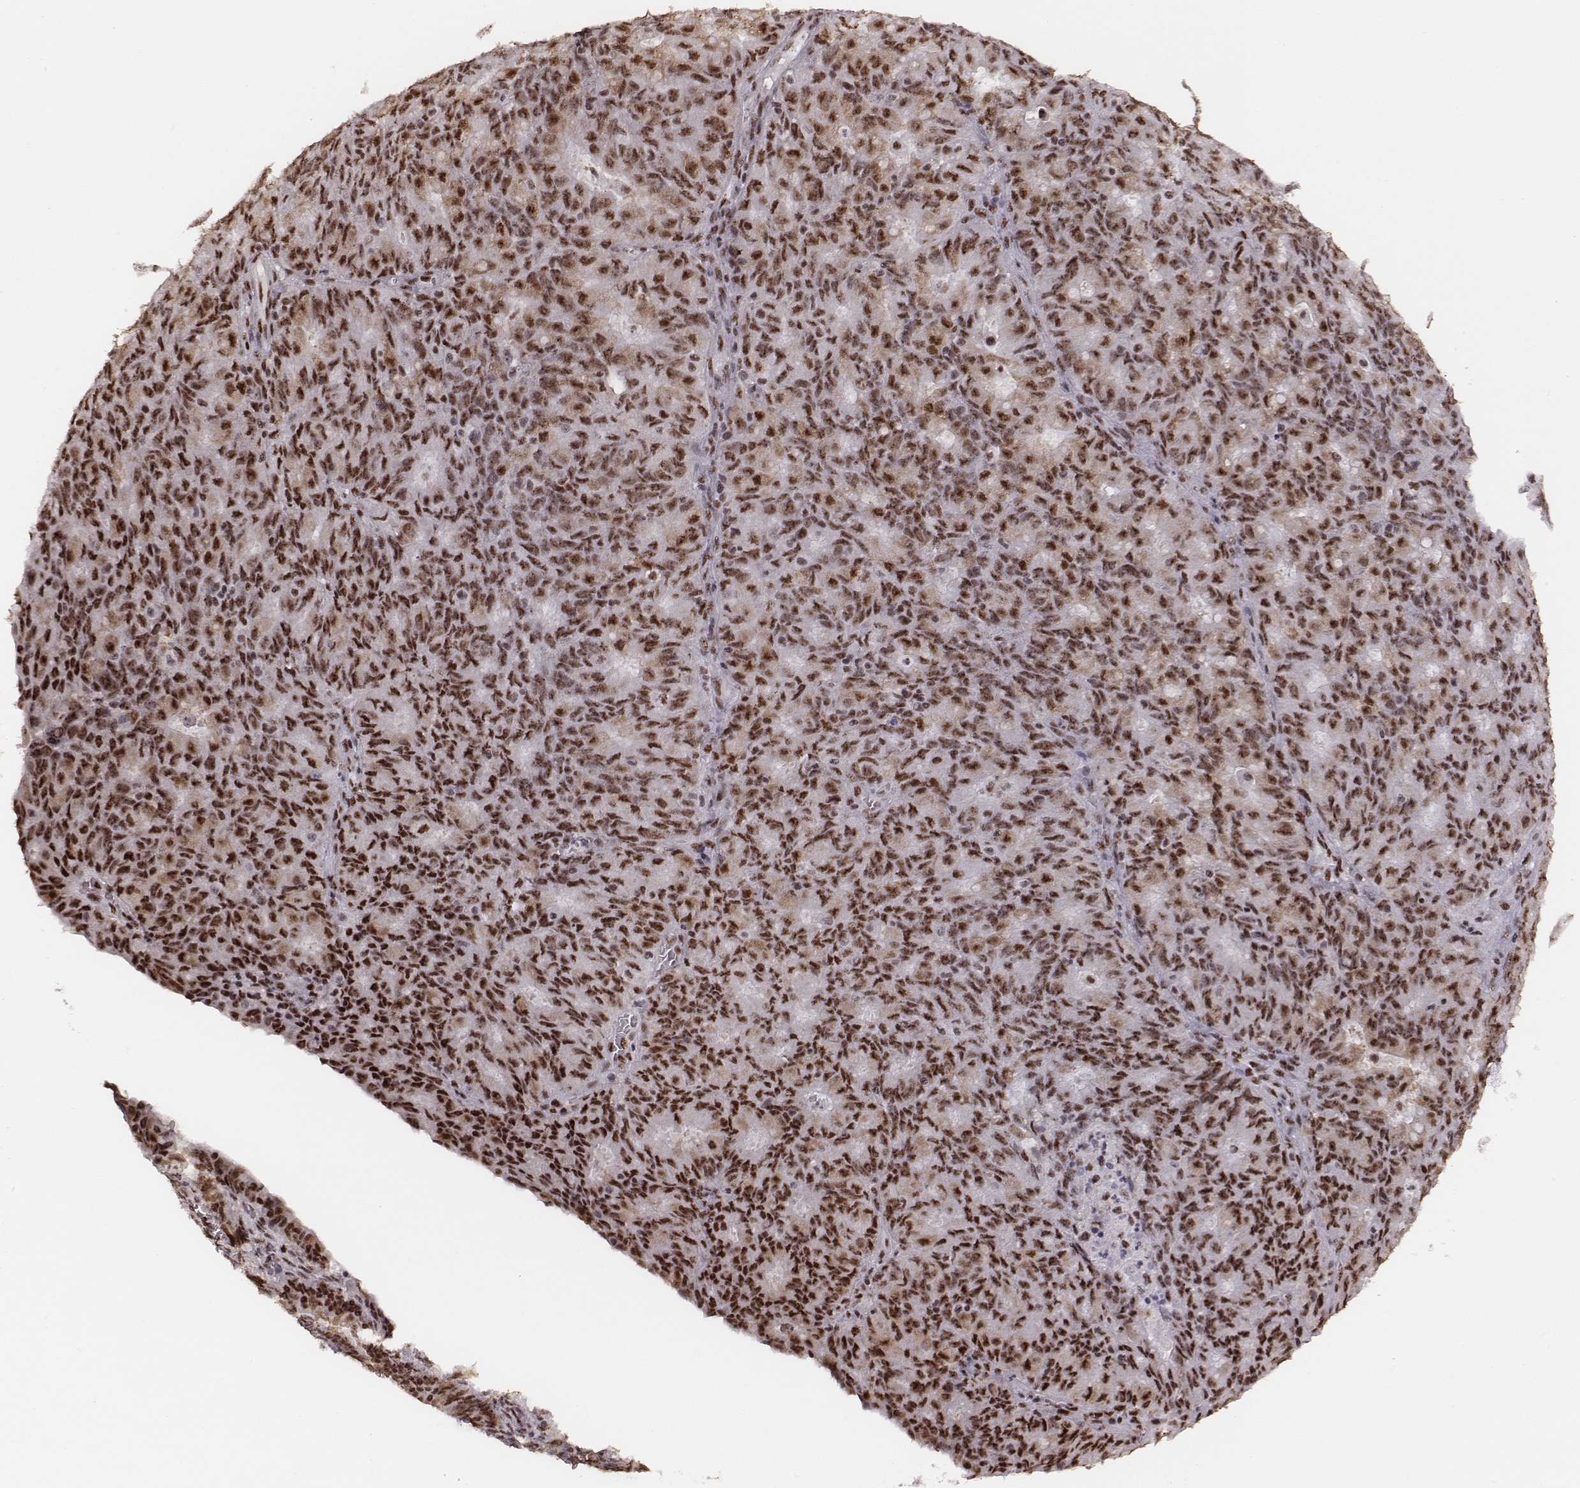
{"staining": {"intensity": "strong", "quantity": ">75%", "location": "nuclear"}, "tissue": "ovarian cancer", "cell_type": "Tumor cells", "image_type": "cancer", "snomed": [{"axis": "morphology", "description": "Carcinoma, endometroid"}, {"axis": "topography", "description": "Ovary"}], "caption": "Protein expression analysis of human ovarian endometroid carcinoma reveals strong nuclear staining in about >75% of tumor cells.", "gene": "LUC7L", "patient": {"sex": "female", "age": 42}}